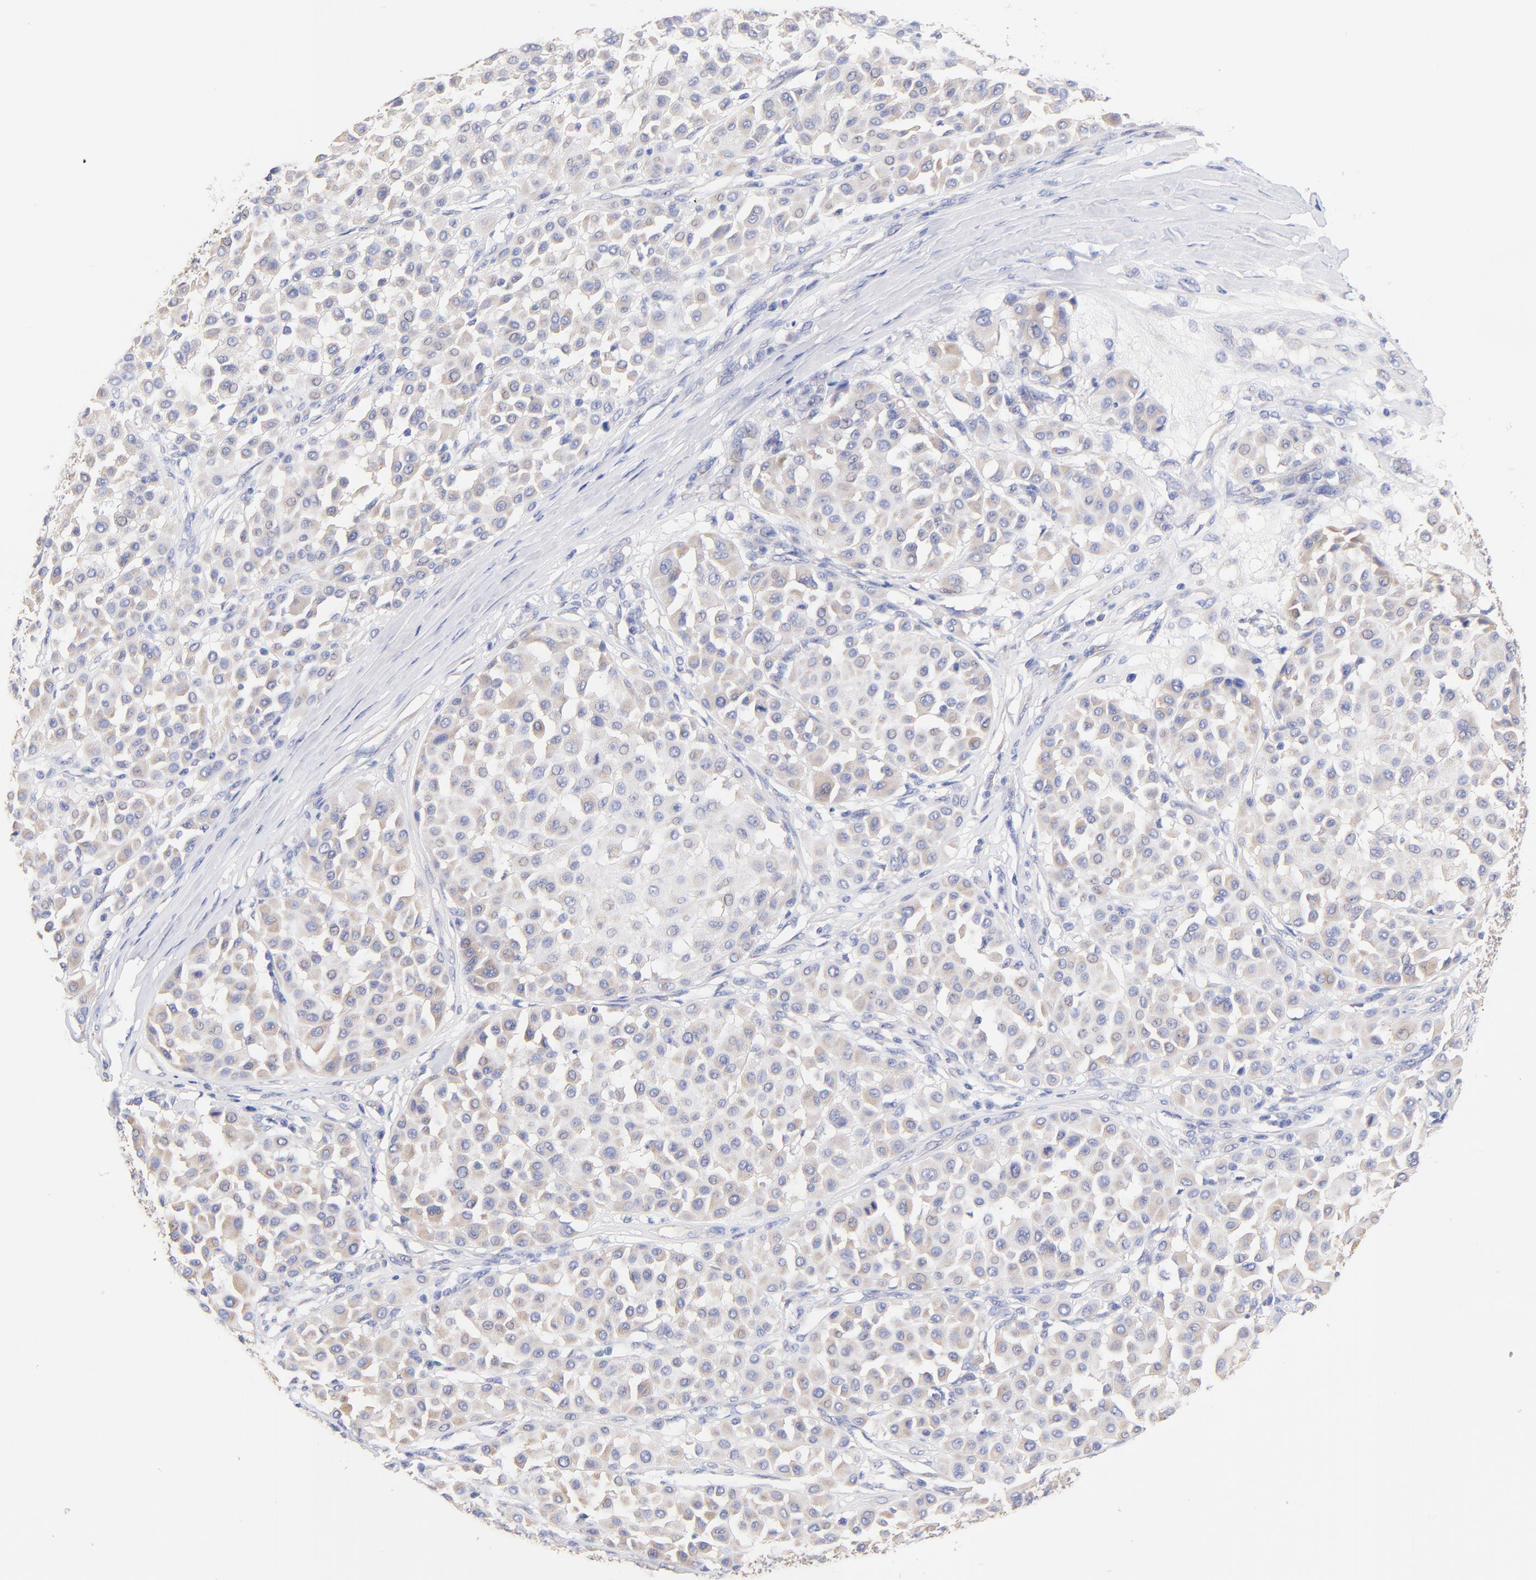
{"staining": {"intensity": "weak", "quantity": ">75%", "location": "cytoplasmic/membranous"}, "tissue": "melanoma", "cell_type": "Tumor cells", "image_type": "cancer", "snomed": [{"axis": "morphology", "description": "Malignant melanoma, Metastatic site"}, {"axis": "topography", "description": "Soft tissue"}], "caption": "DAB (3,3'-diaminobenzidine) immunohistochemical staining of human malignant melanoma (metastatic site) exhibits weak cytoplasmic/membranous protein staining in about >75% of tumor cells.", "gene": "TNFRSF13C", "patient": {"sex": "male", "age": 41}}